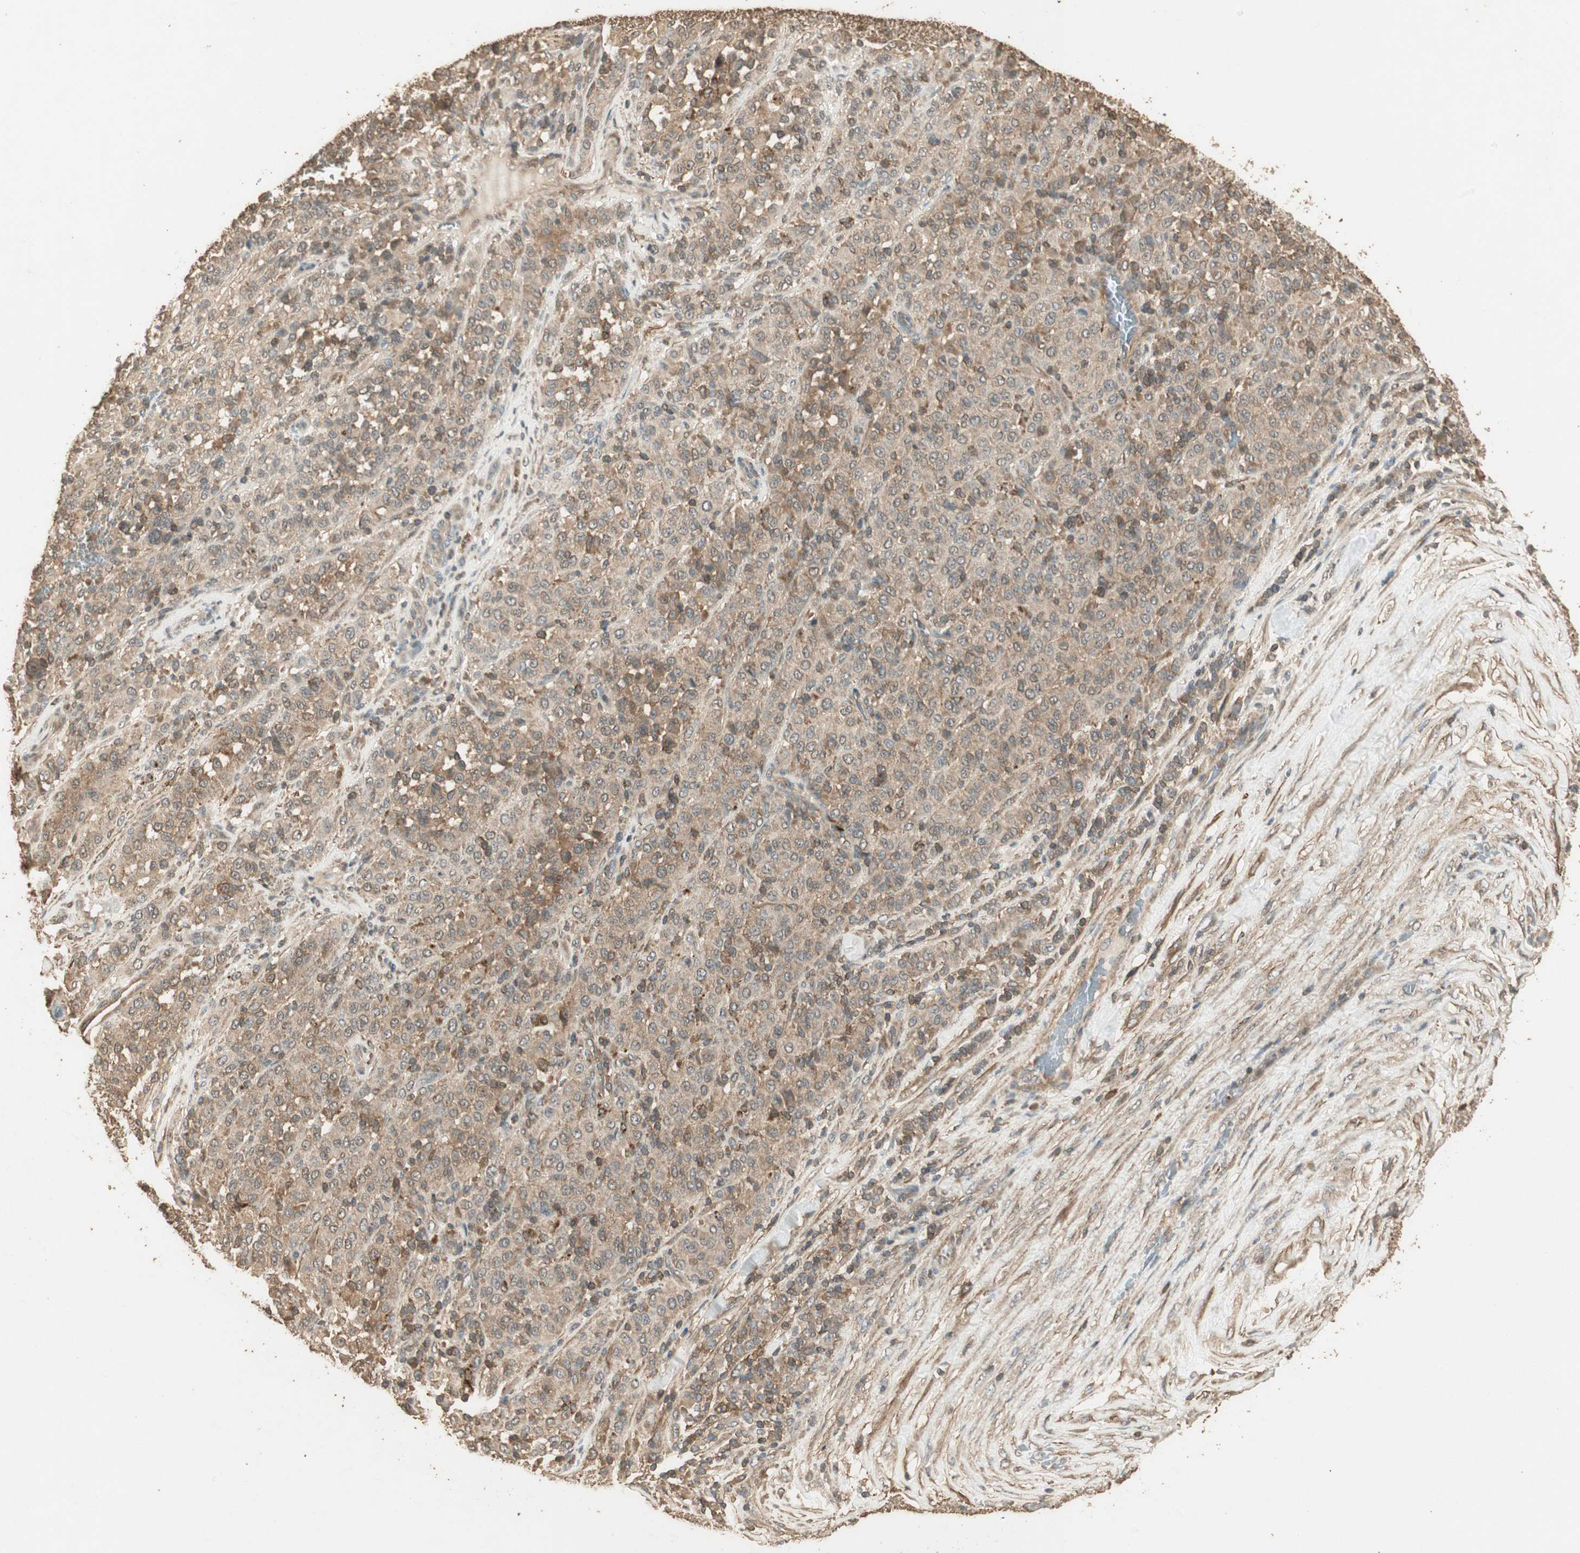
{"staining": {"intensity": "moderate", "quantity": "25%-75%", "location": "cytoplasmic/membranous"}, "tissue": "melanoma", "cell_type": "Tumor cells", "image_type": "cancer", "snomed": [{"axis": "morphology", "description": "Malignant melanoma, Metastatic site"}, {"axis": "topography", "description": "Pancreas"}], "caption": "A micrograph of human melanoma stained for a protein shows moderate cytoplasmic/membranous brown staining in tumor cells.", "gene": "USP2", "patient": {"sex": "female", "age": 30}}